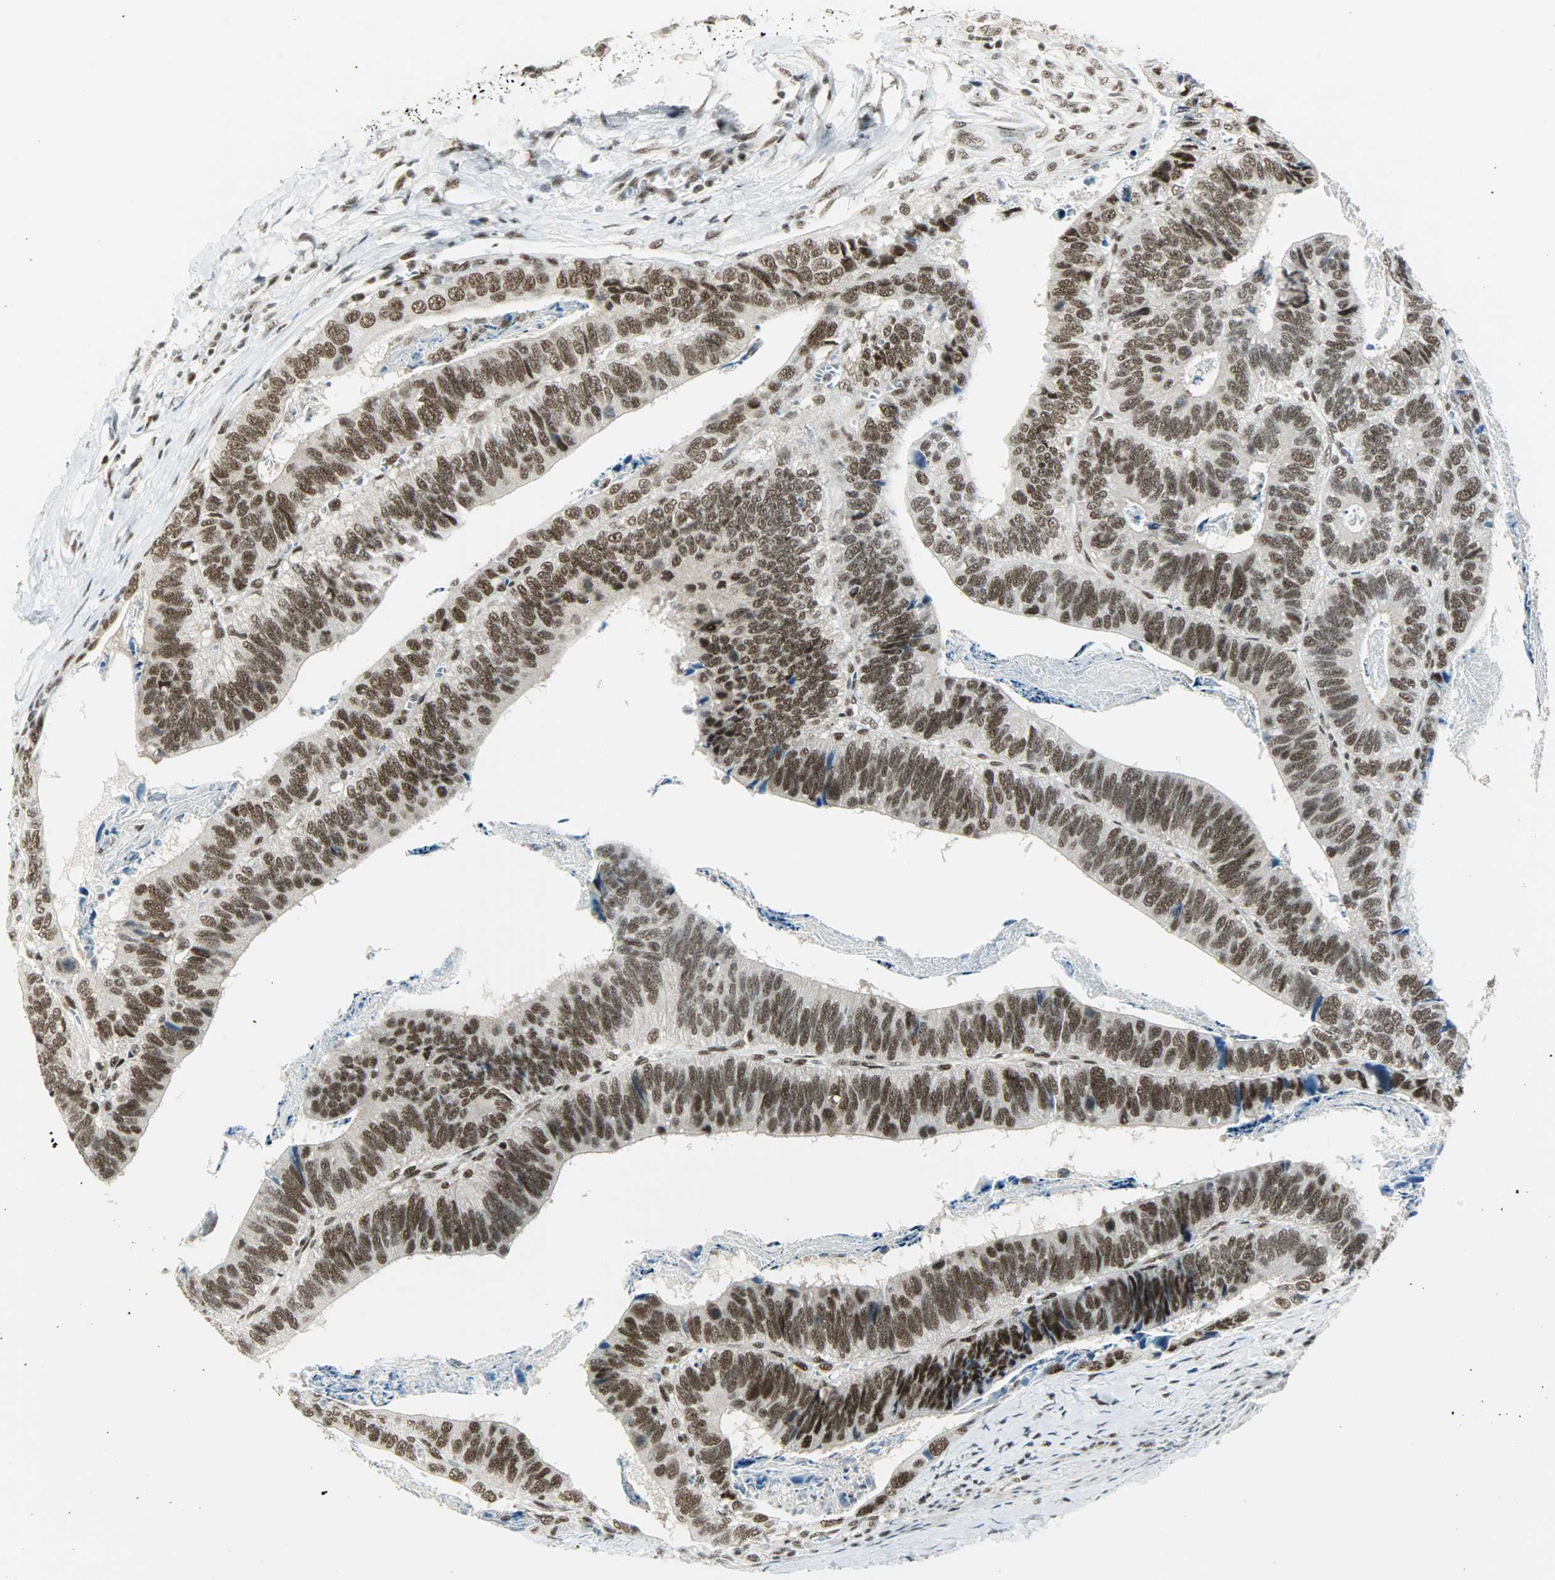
{"staining": {"intensity": "strong", "quantity": ">75%", "location": "nuclear"}, "tissue": "colorectal cancer", "cell_type": "Tumor cells", "image_type": "cancer", "snomed": [{"axis": "morphology", "description": "Adenocarcinoma, NOS"}, {"axis": "topography", "description": "Colon"}], "caption": "About >75% of tumor cells in colorectal cancer exhibit strong nuclear protein staining as visualized by brown immunohistochemical staining.", "gene": "SUGP1", "patient": {"sex": "male", "age": 72}}